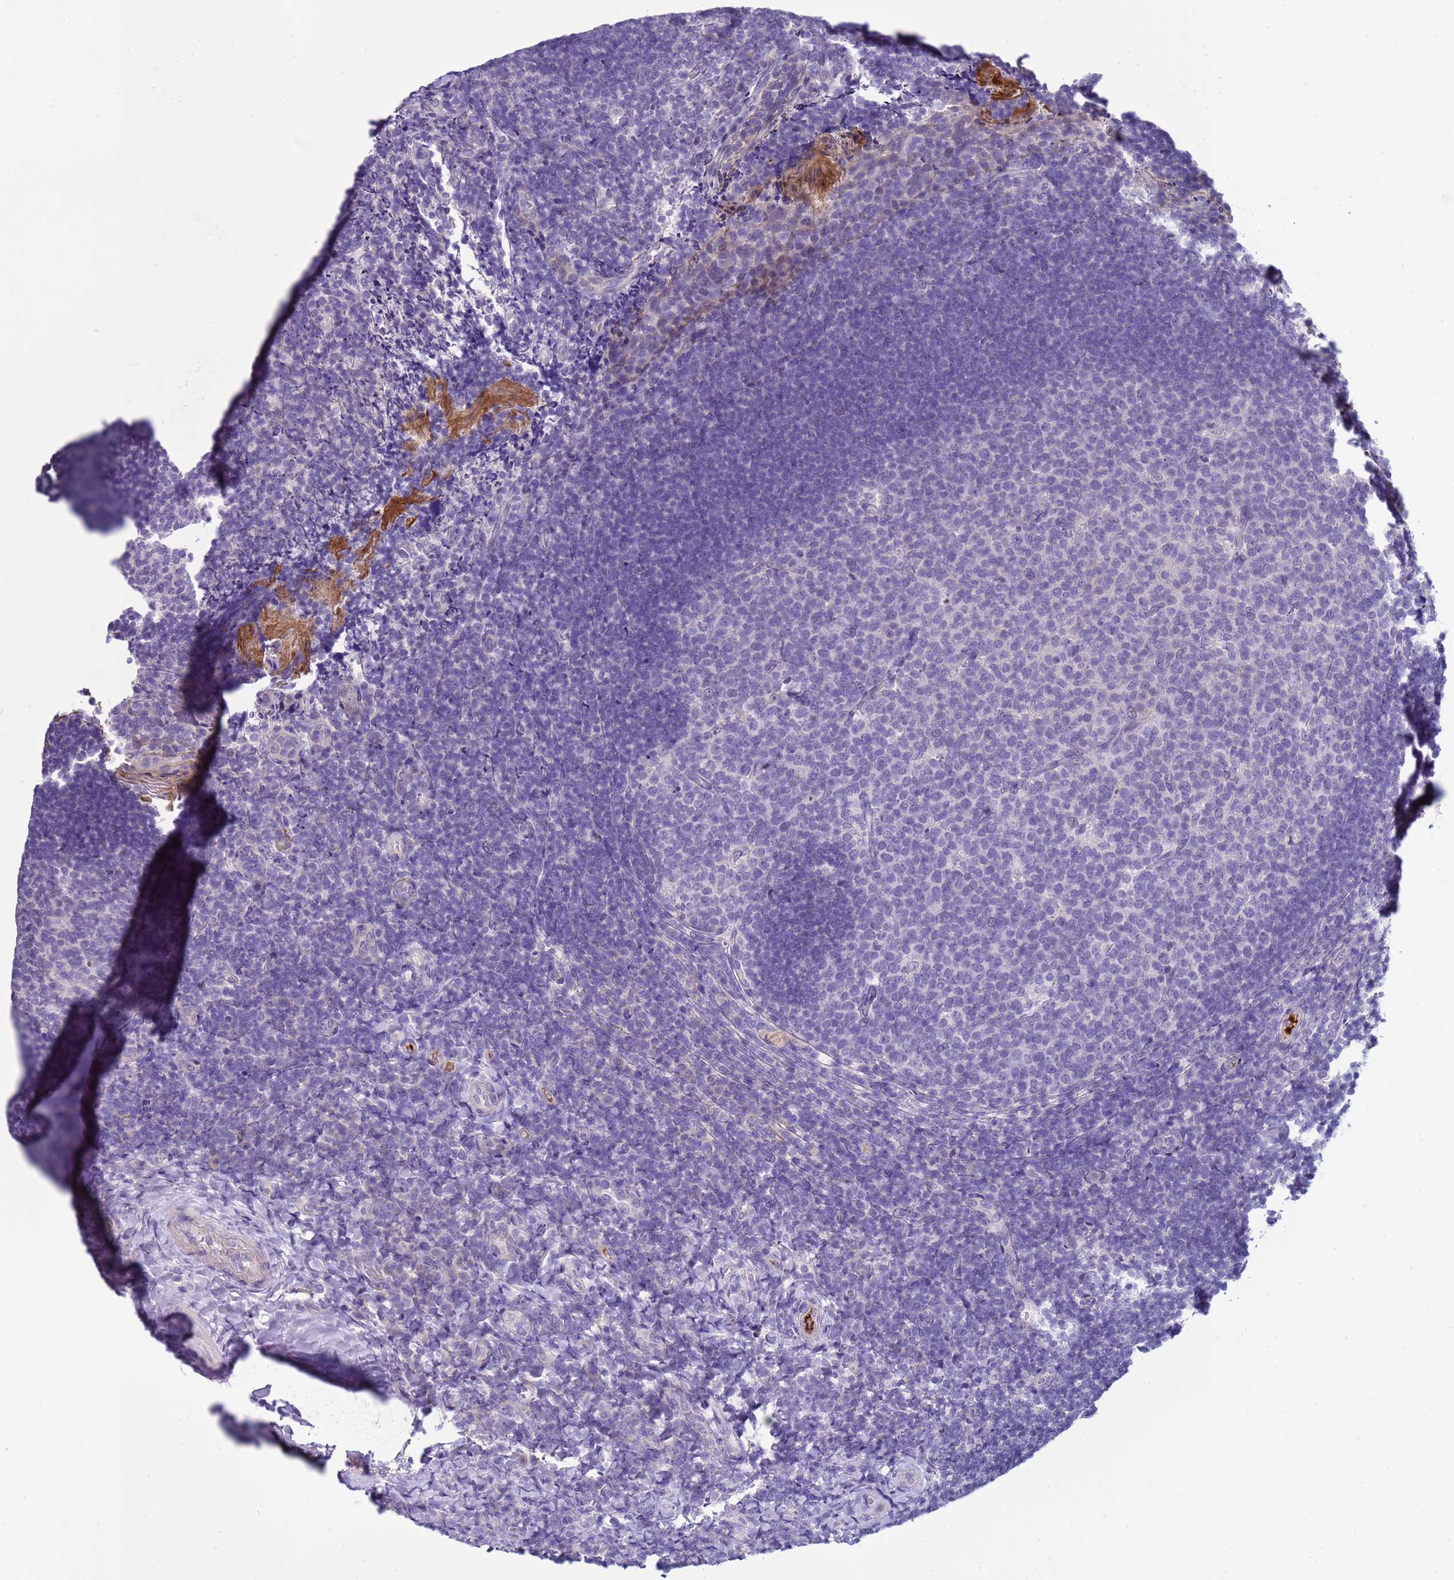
{"staining": {"intensity": "negative", "quantity": "none", "location": "none"}, "tissue": "tonsil", "cell_type": "Germinal center cells", "image_type": "normal", "snomed": [{"axis": "morphology", "description": "Normal tissue, NOS"}, {"axis": "topography", "description": "Tonsil"}], "caption": "IHC histopathology image of normal human tonsil stained for a protein (brown), which shows no positivity in germinal center cells.", "gene": "TRIM51G", "patient": {"sex": "female", "age": 10}}